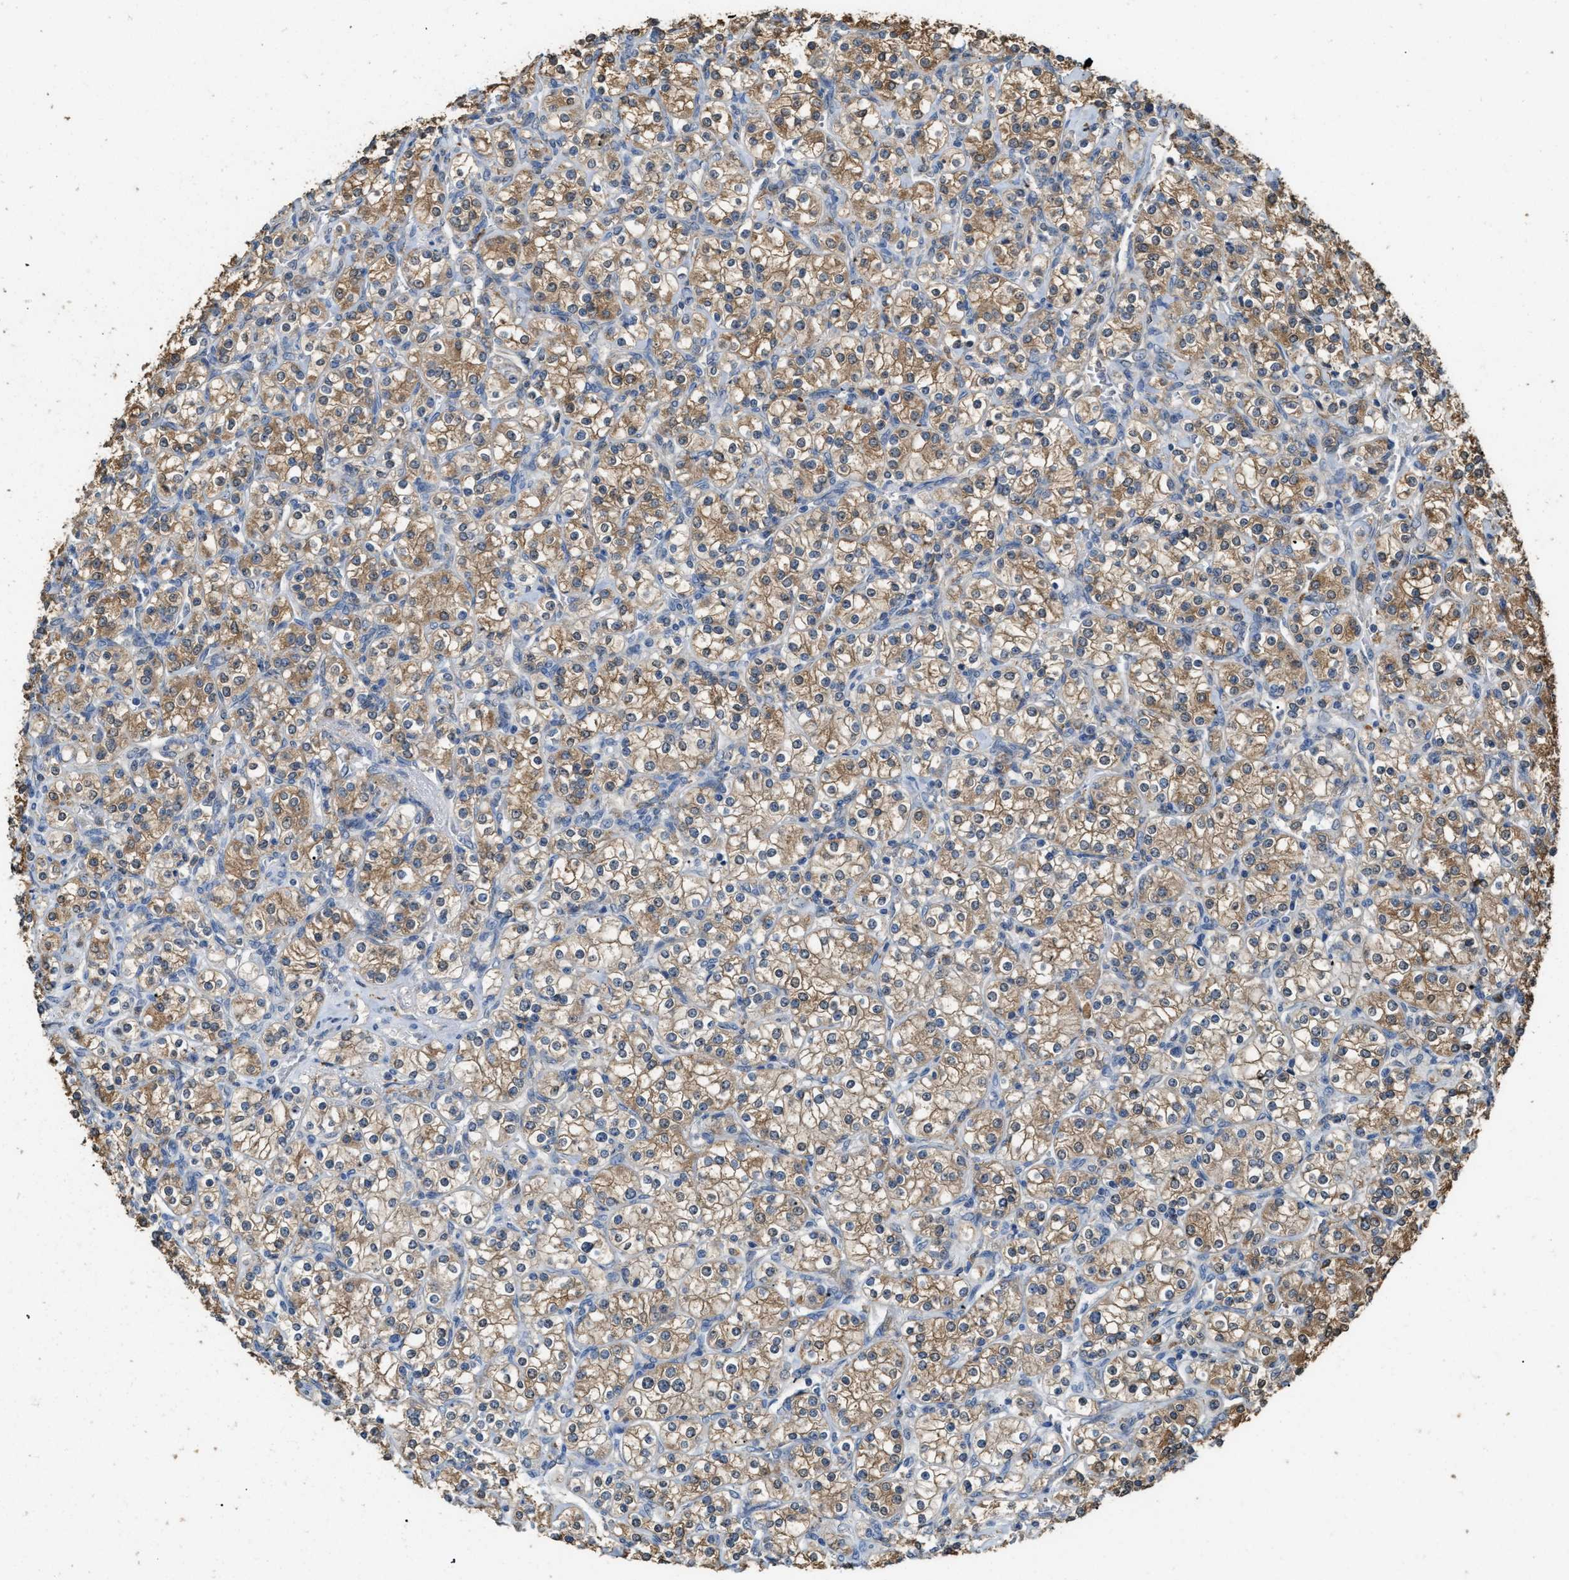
{"staining": {"intensity": "moderate", "quantity": ">75%", "location": "cytoplasmic/membranous"}, "tissue": "renal cancer", "cell_type": "Tumor cells", "image_type": "cancer", "snomed": [{"axis": "morphology", "description": "Adenocarcinoma, NOS"}, {"axis": "topography", "description": "Kidney"}], "caption": "Immunohistochemistry micrograph of renal cancer stained for a protein (brown), which reveals medium levels of moderate cytoplasmic/membranous staining in approximately >75% of tumor cells.", "gene": "GCN1", "patient": {"sex": "male", "age": 77}}